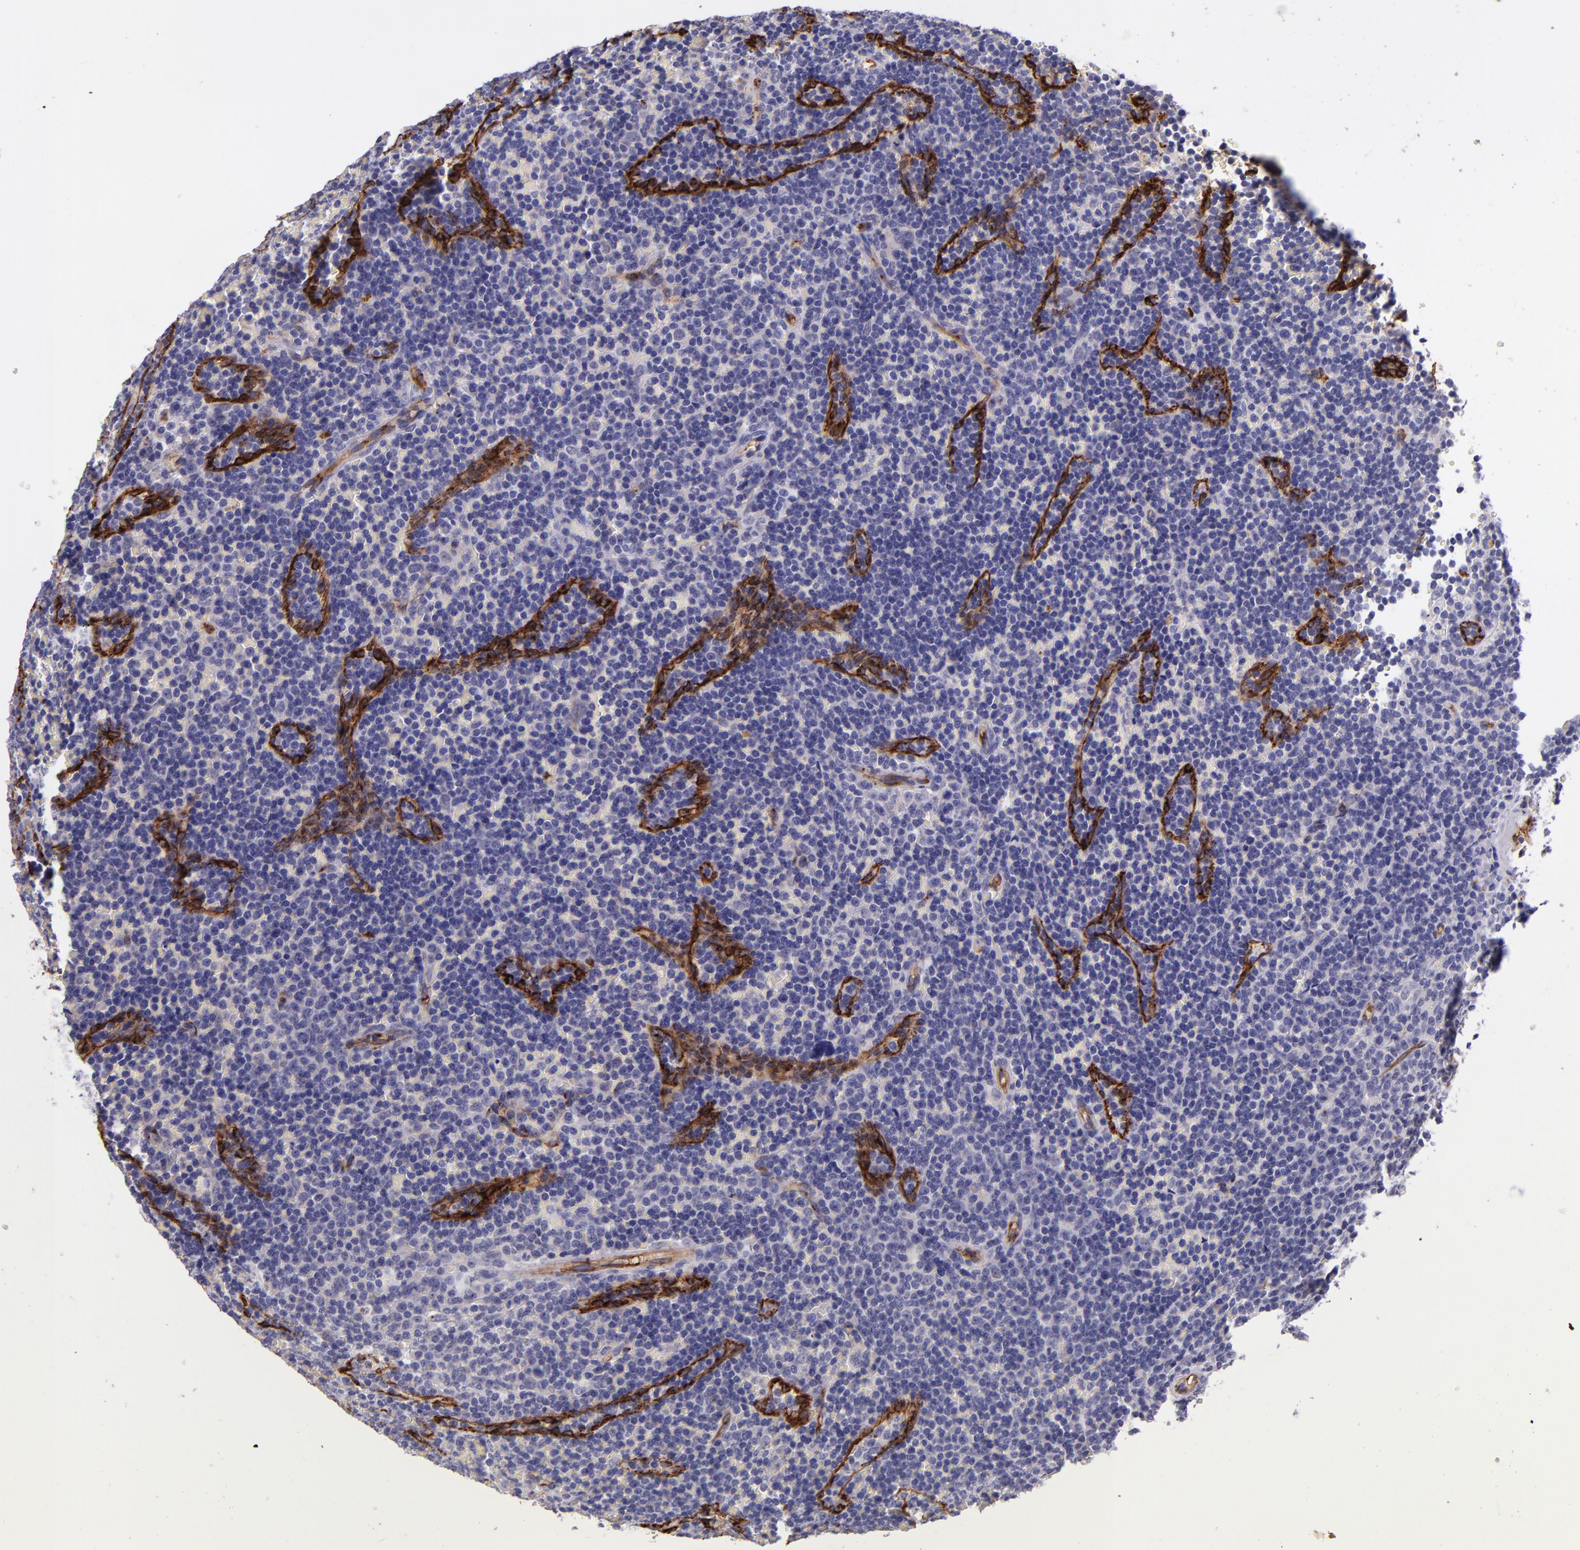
{"staining": {"intensity": "negative", "quantity": "none", "location": "none"}, "tissue": "lymphoma", "cell_type": "Tumor cells", "image_type": "cancer", "snomed": [{"axis": "morphology", "description": "Malignant lymphoma, non-Hodgkin's type, Low grade"}, {"axis": "topography", "description": "Spleen"}], "caption": "Histopathology image shows no significant protein staining in tumor cells of malignant lymphoma, non-Hodgkin's type (low-grade). (Immunohistochemistry, brightfield microscopy, high magnification).", "gene": "NOS3", "patient": {"sex": "male", "age": 80}}